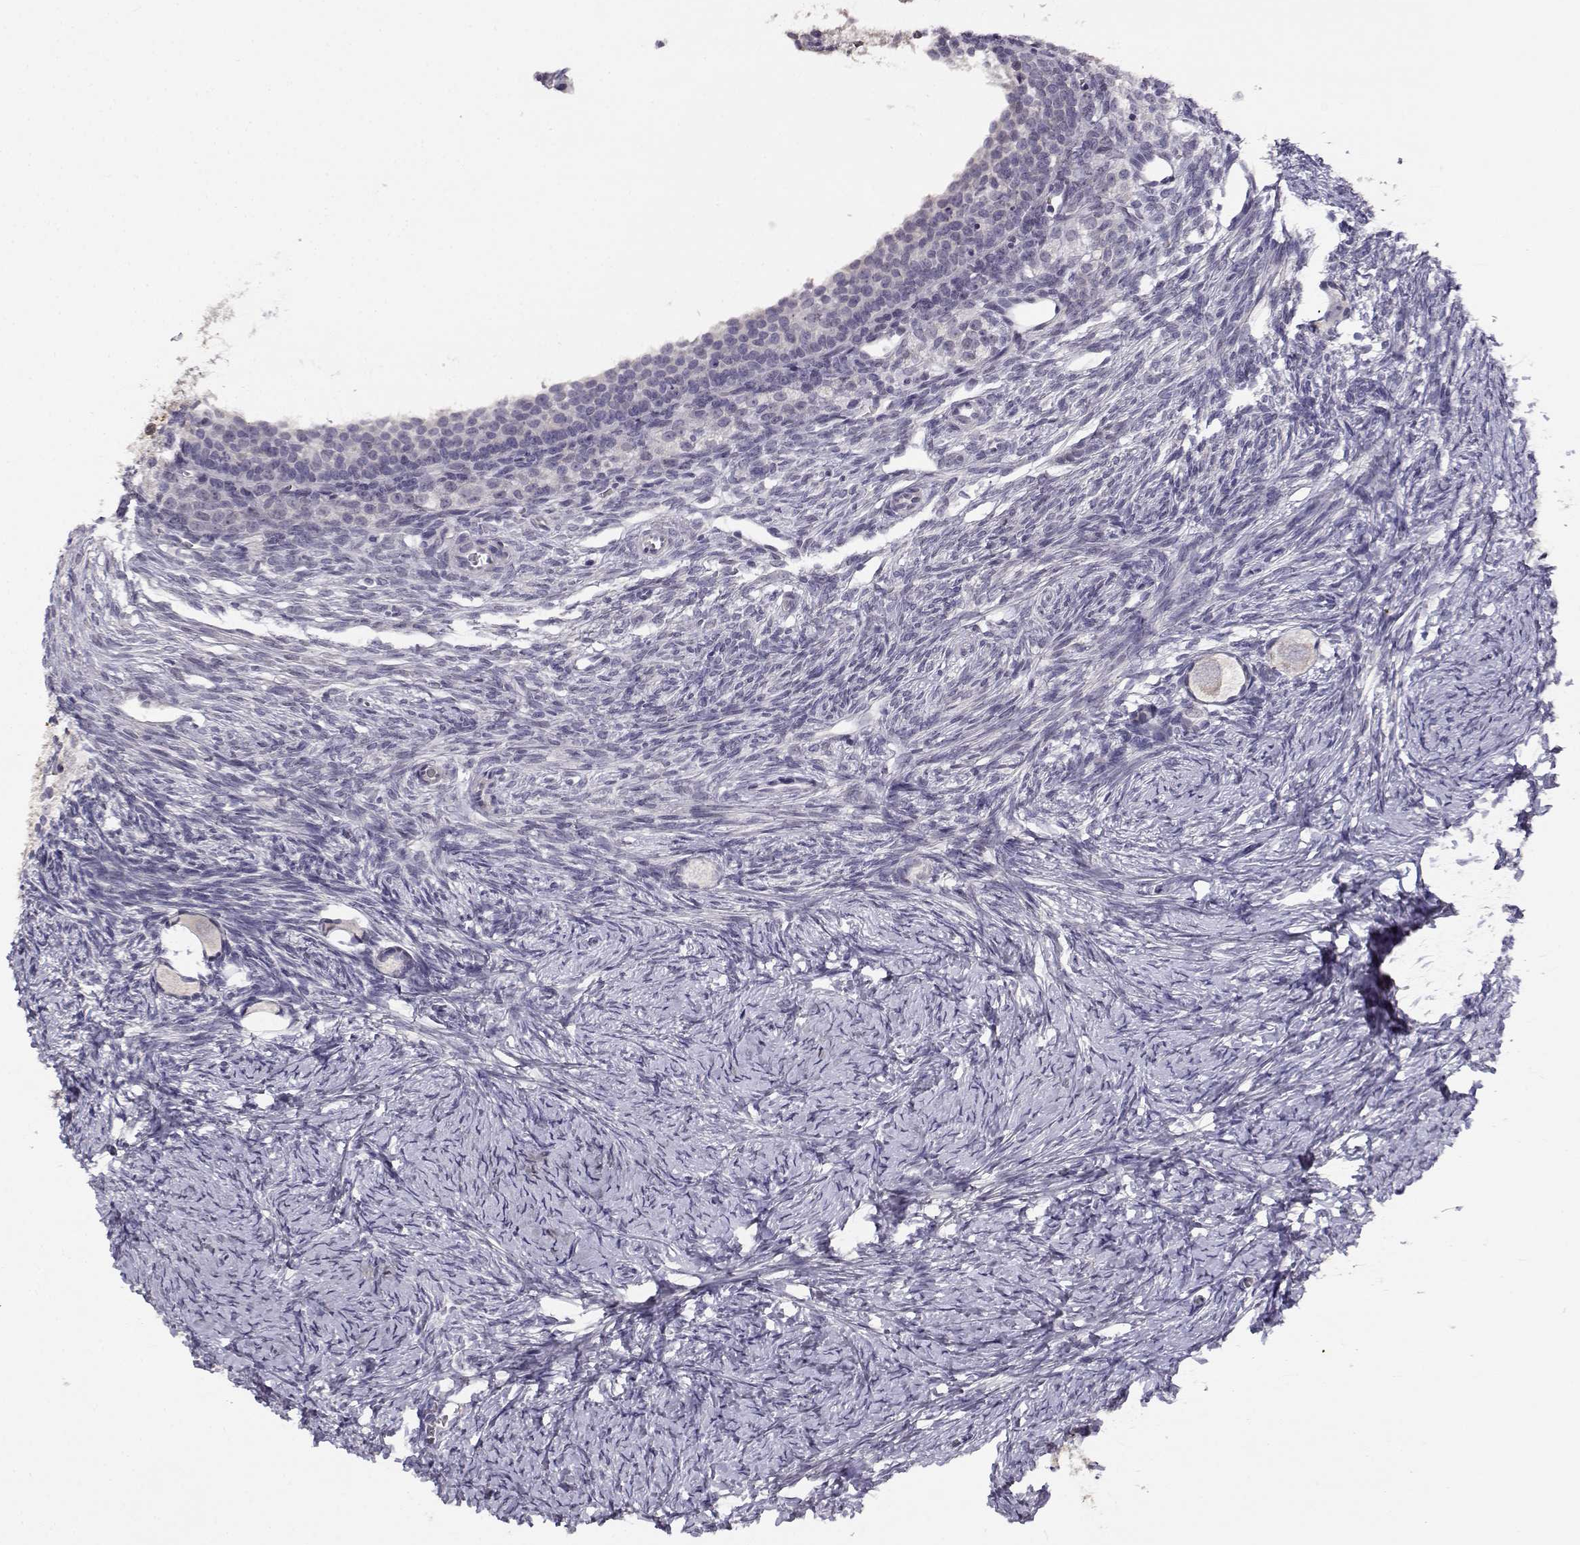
{"staining": {"intensity": "negative", "quantity": "none", "location": "none"}, "tissue": "ovary", "cell_type": "Follicle cells", "image_type": "normal", "snomed": [{"axis": "morphology", "description": "Normal tissue, NOS"}, {"axis": "topography", "description": "Ovary"}], "caption": "IHC histopathology image of benign human ovary stained for a protein (brown), which demonstrates no expression in follicle cells.", "gene": "RHOXF2", "patient": {"sex": "female", "age": 27}}